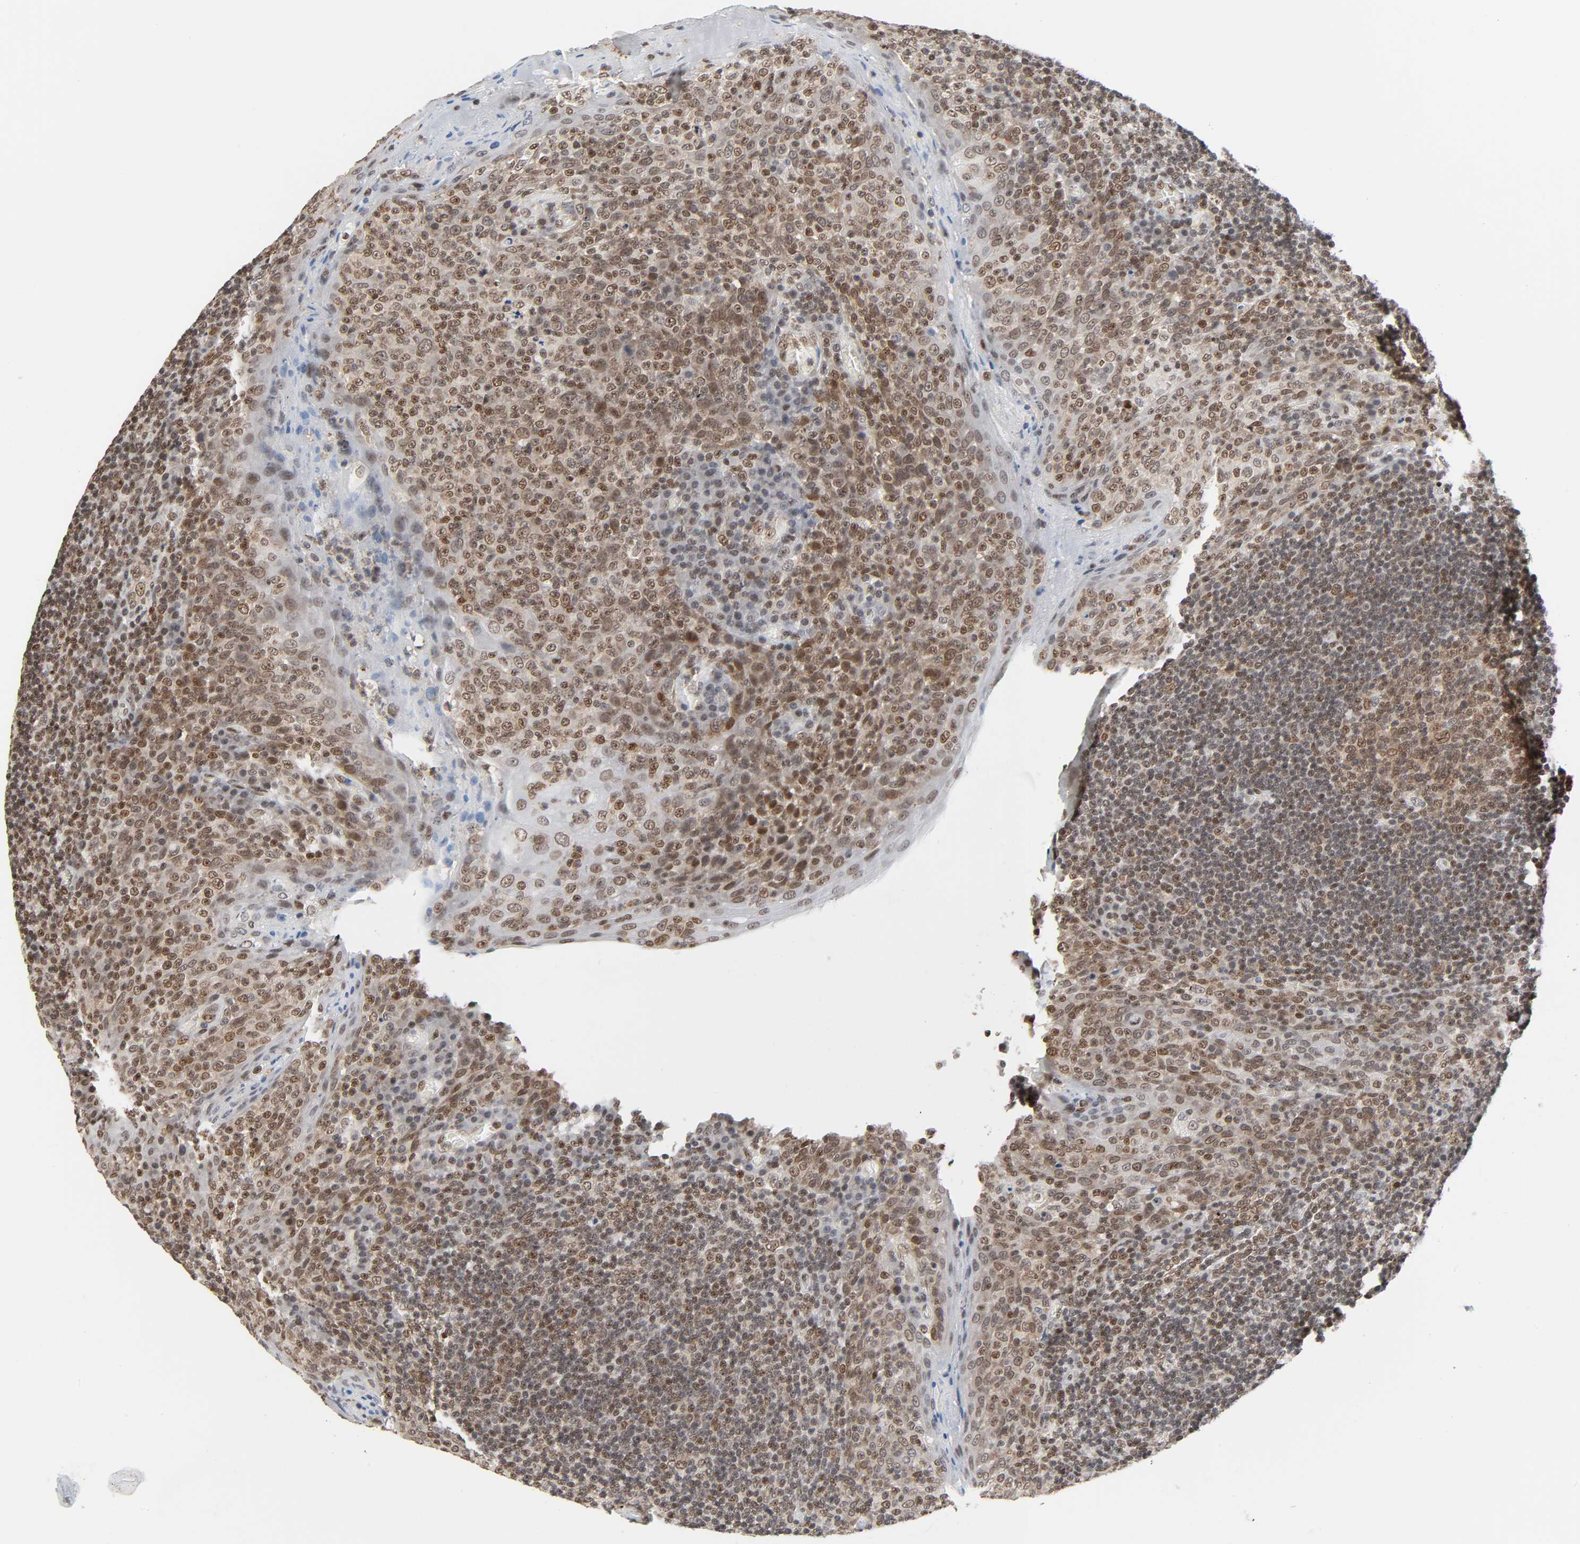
{"staining": {"intensity": "strong", "quantity": ">75%", "location": "nuclear"}, "tissue": "tonsil", "cell_type": "Germinal center cells", "image_type": "normal", "snomed": [{"axis": "morphology", "description": "Normal tissue, NOS"}, {"axis": "topography", "description": "Tonsil"}], "caption": "A histopathology image showing strong nuclear expression in about >75% of germinal center cells in normal tonsil, as visualized by brown immunohistochemical staining.", "gene": "SUMO1", "patient": {"sex": "male", "age": 17}}